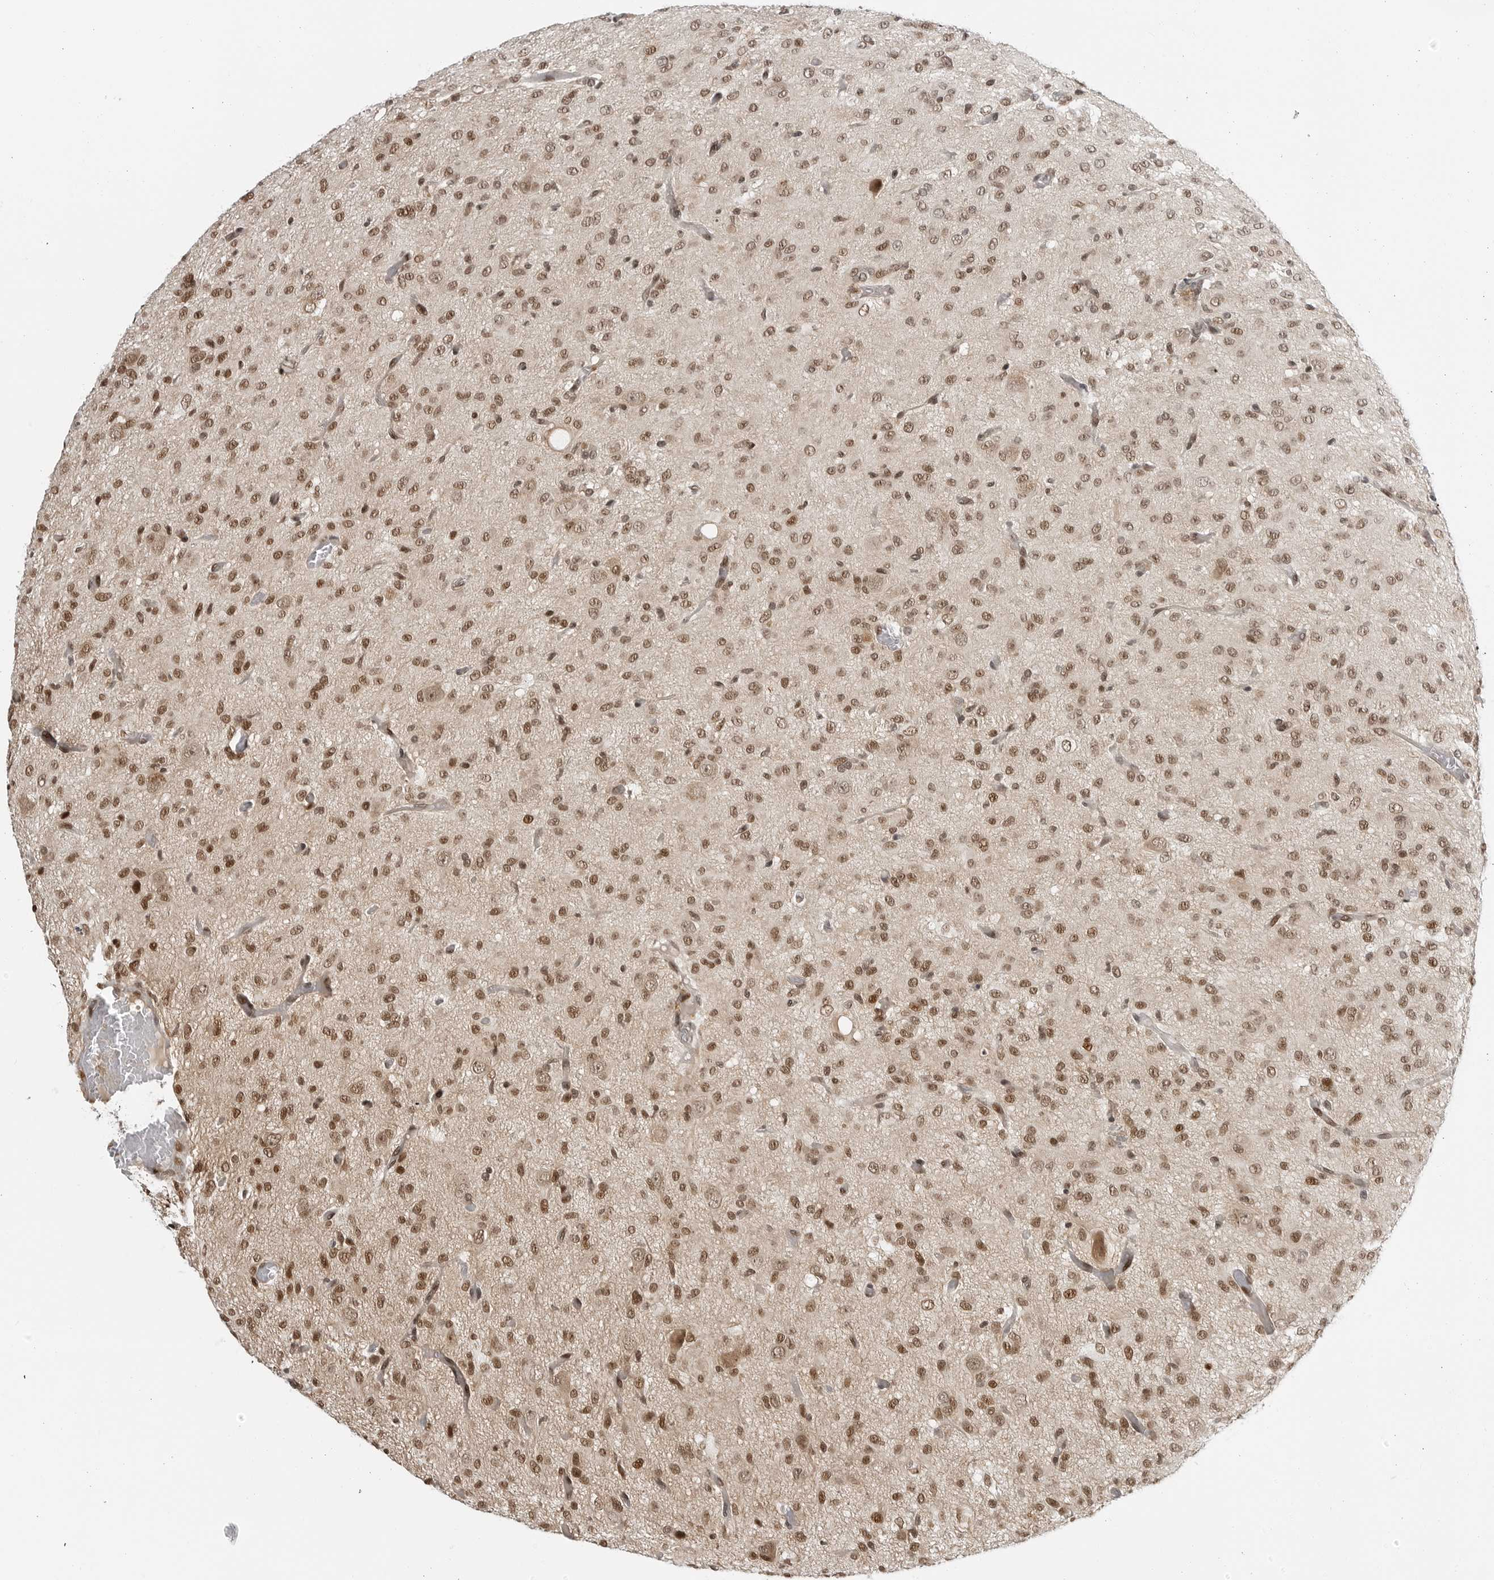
{"staining": {"intensity": "moderate", "quantity": ">75%", "location": "nuclear"}, "tissue": "glioma", "cell_type": "Tumor cells", "image_type": "cancer", "snomed": [{"axis": "morphology", "description": "Glioma, malignant, High grade"}, {"axis": "topography", "description": "Brain"}], "caption": "Moderate nuclear expression for a protein is seen in about >75% of tumor cells of malignant glioma (high-grade) using IHC.", "gene": "C8orf33", "patient": {"sex": "female", "age": 59}}